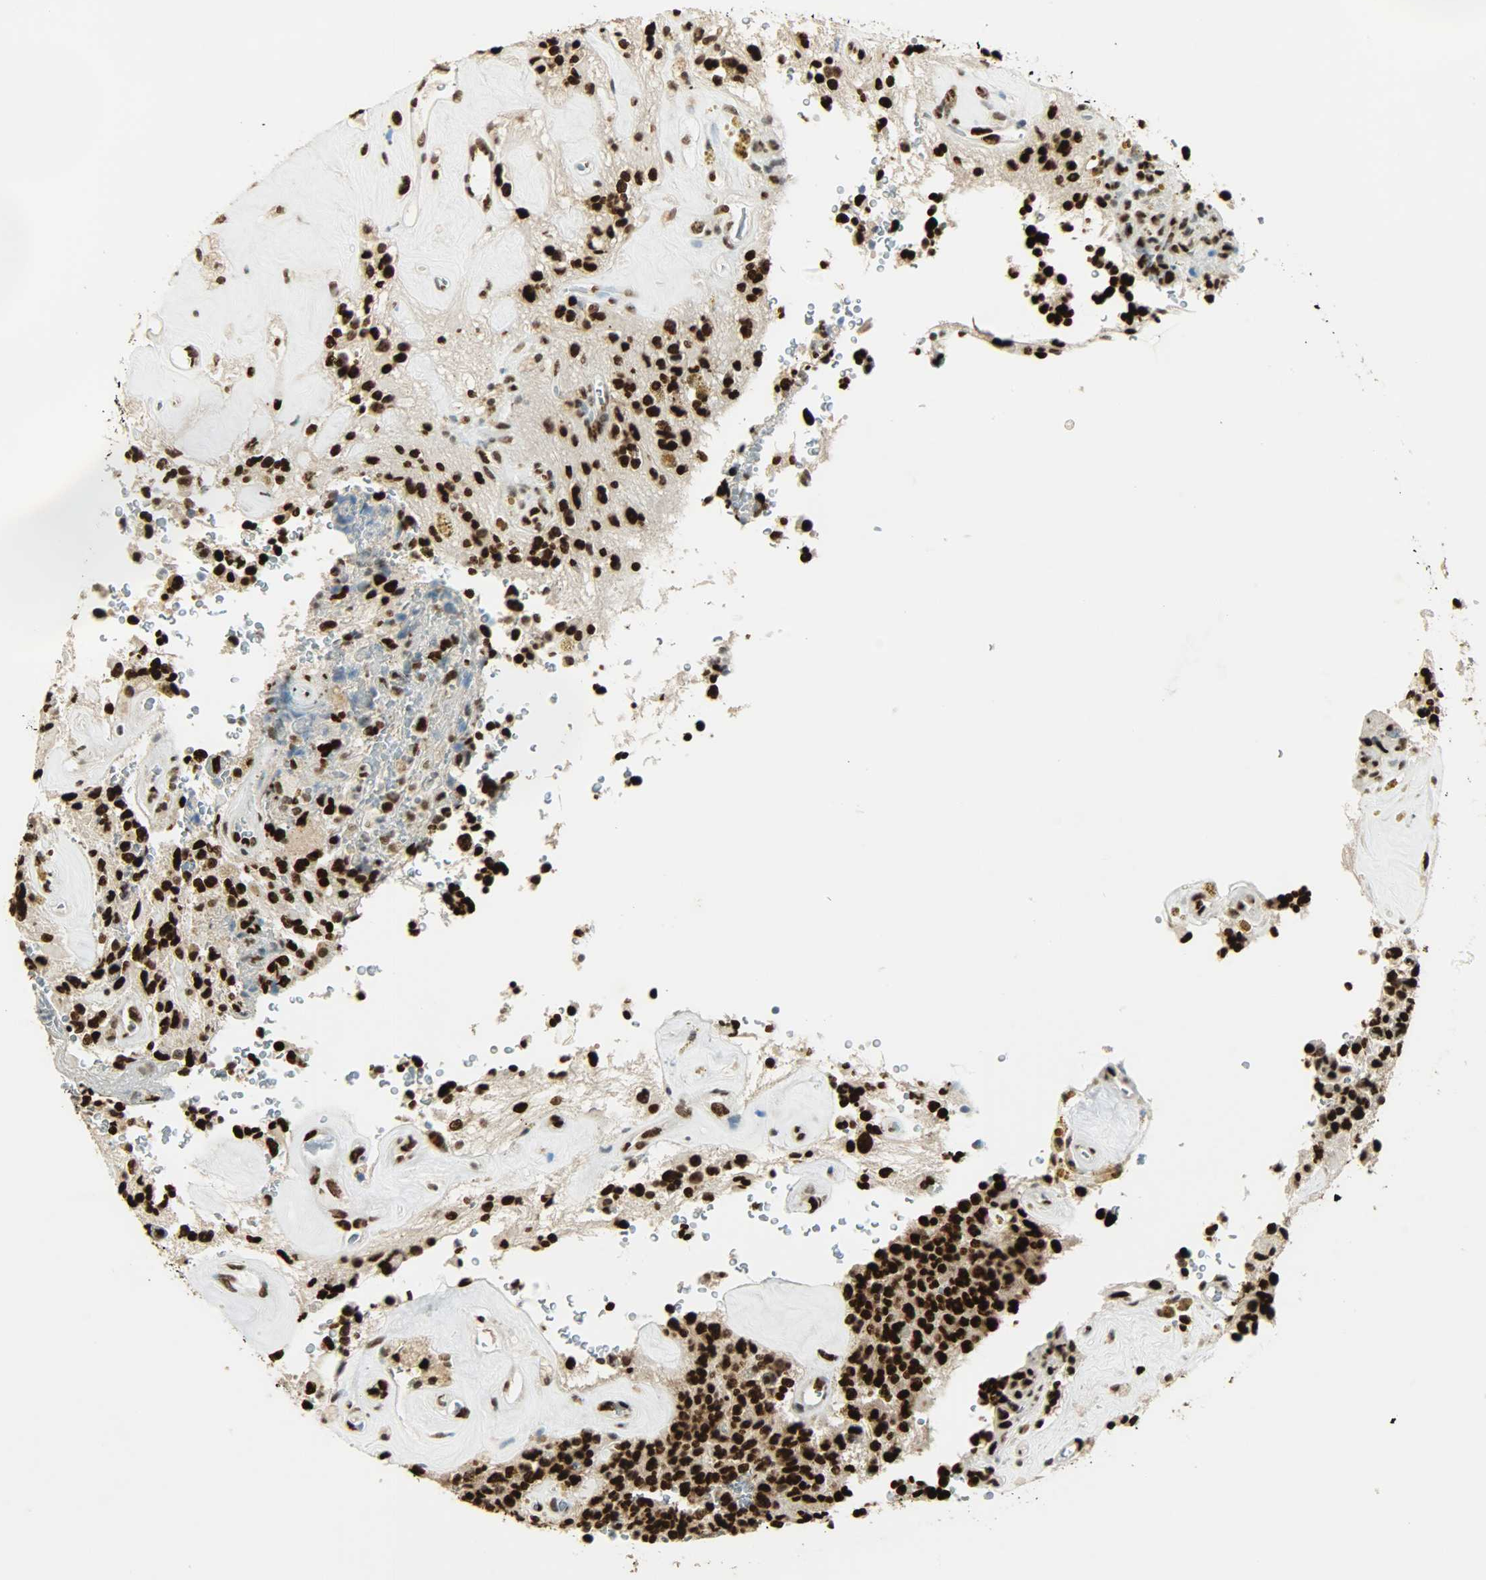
{"staining": {"intensity": "strong", "quantity": ">75%", "location": "nuclear"}, "tissue": "glioma", "cell_type": "Tumor cells", "image_type": "cancer", "snomed": [{"axis": "morphology", "description": "Glioma, malignant, High grade"}, {"axis": "topography", "description": "pancreas cauda"}], "caption": "A brown stain labels strong nuclear positivity of a protein in glioma tumor cells.", "gene": "MYEF2", "patient": {"sex": "male", "age": 60}}